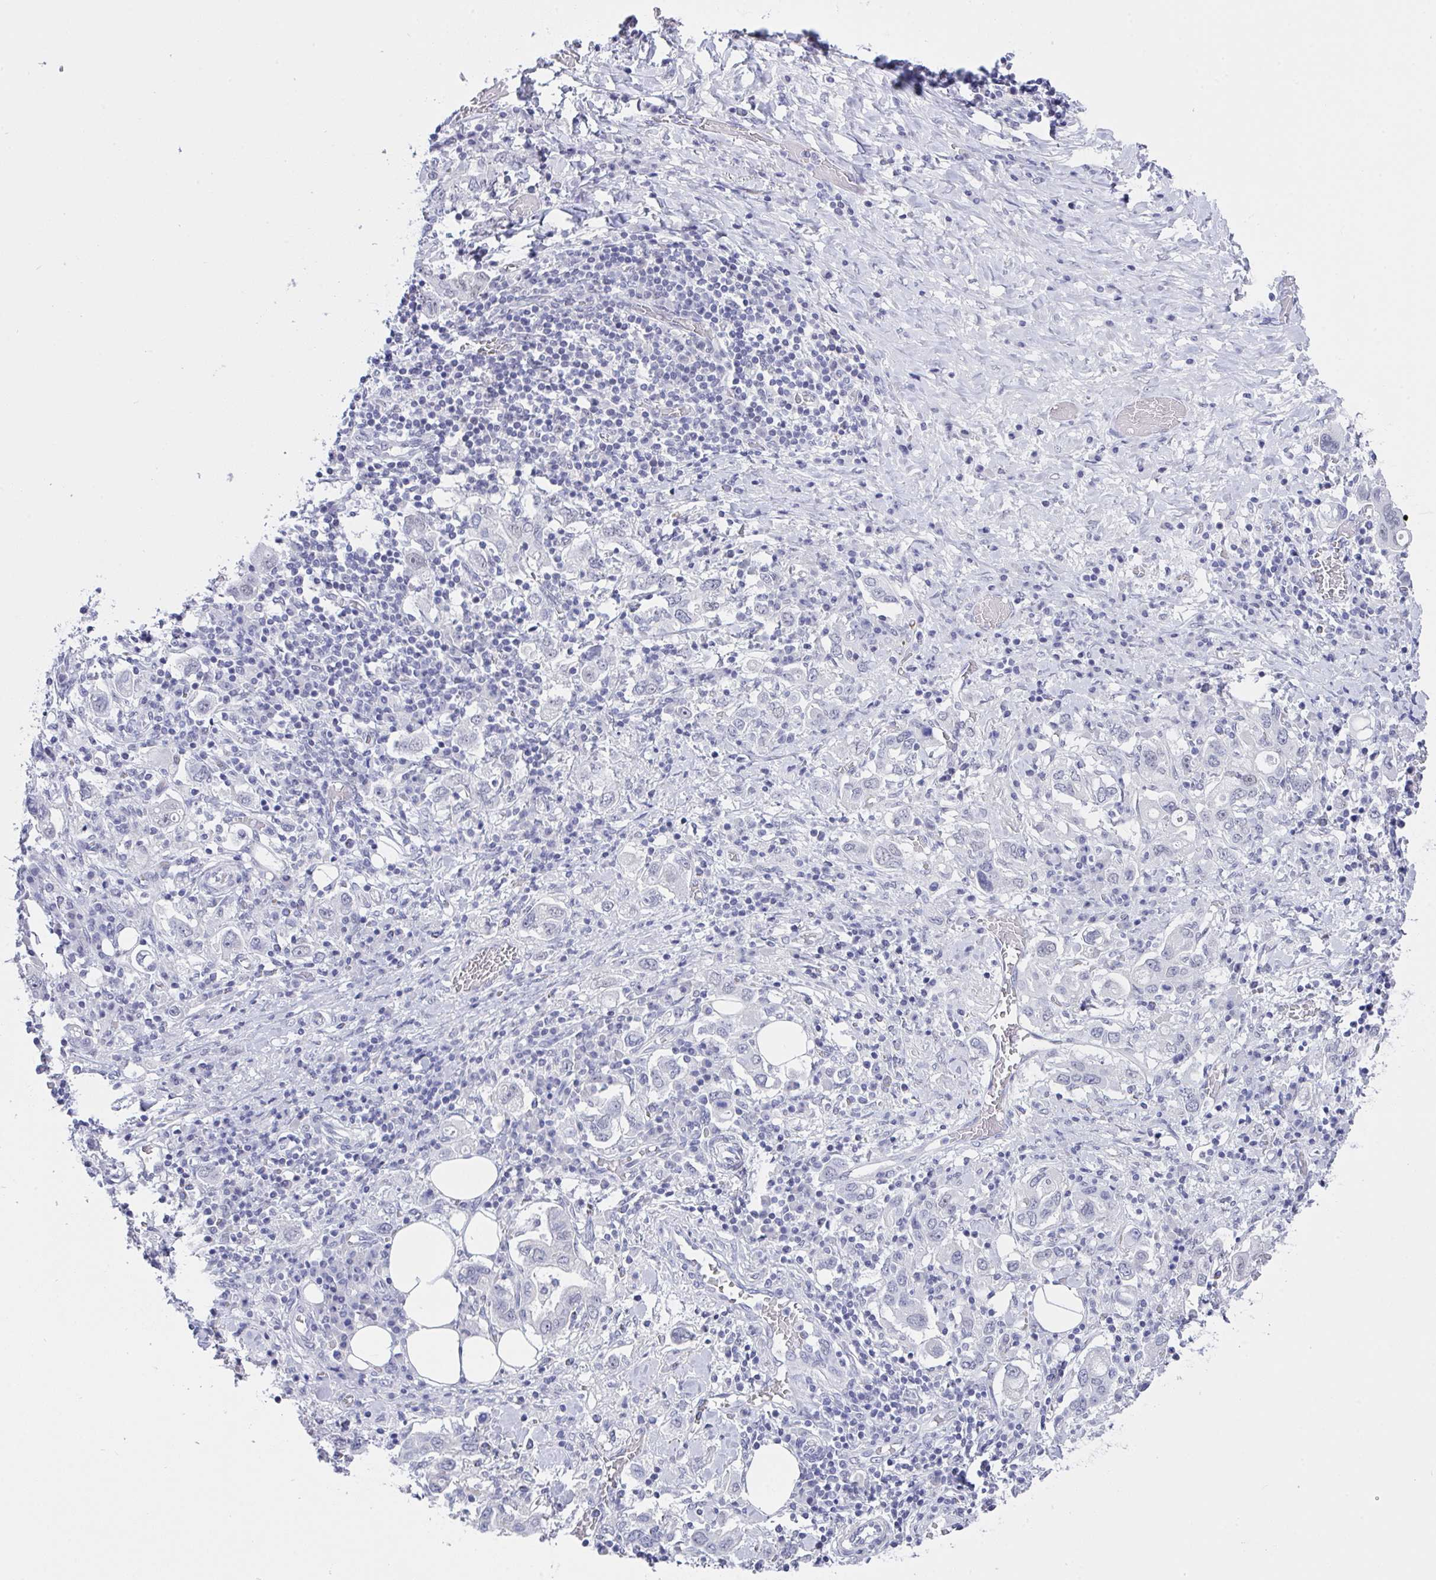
{"staining": {"intensity": "negative", "quantity": "none", "location": "none"}, "tissue": "stomach cancer", "cell_type": "Tumor cells", "image_type": "cancer", "snomed": [{"axis": "morphology", "description": "Adenocarcinoma, NOS"}, {"axis": "topography", "description": "Stomach, upper"}, {"axis": "topography", "description": "Stomach"}], "caption": "Image shows no significant protein expression in tumor cells of adenocarcinoma (stomach). Nuclei are stained in blue.", "gene": "FBXL22", "patient": {"sex": "male", "age": 62}}